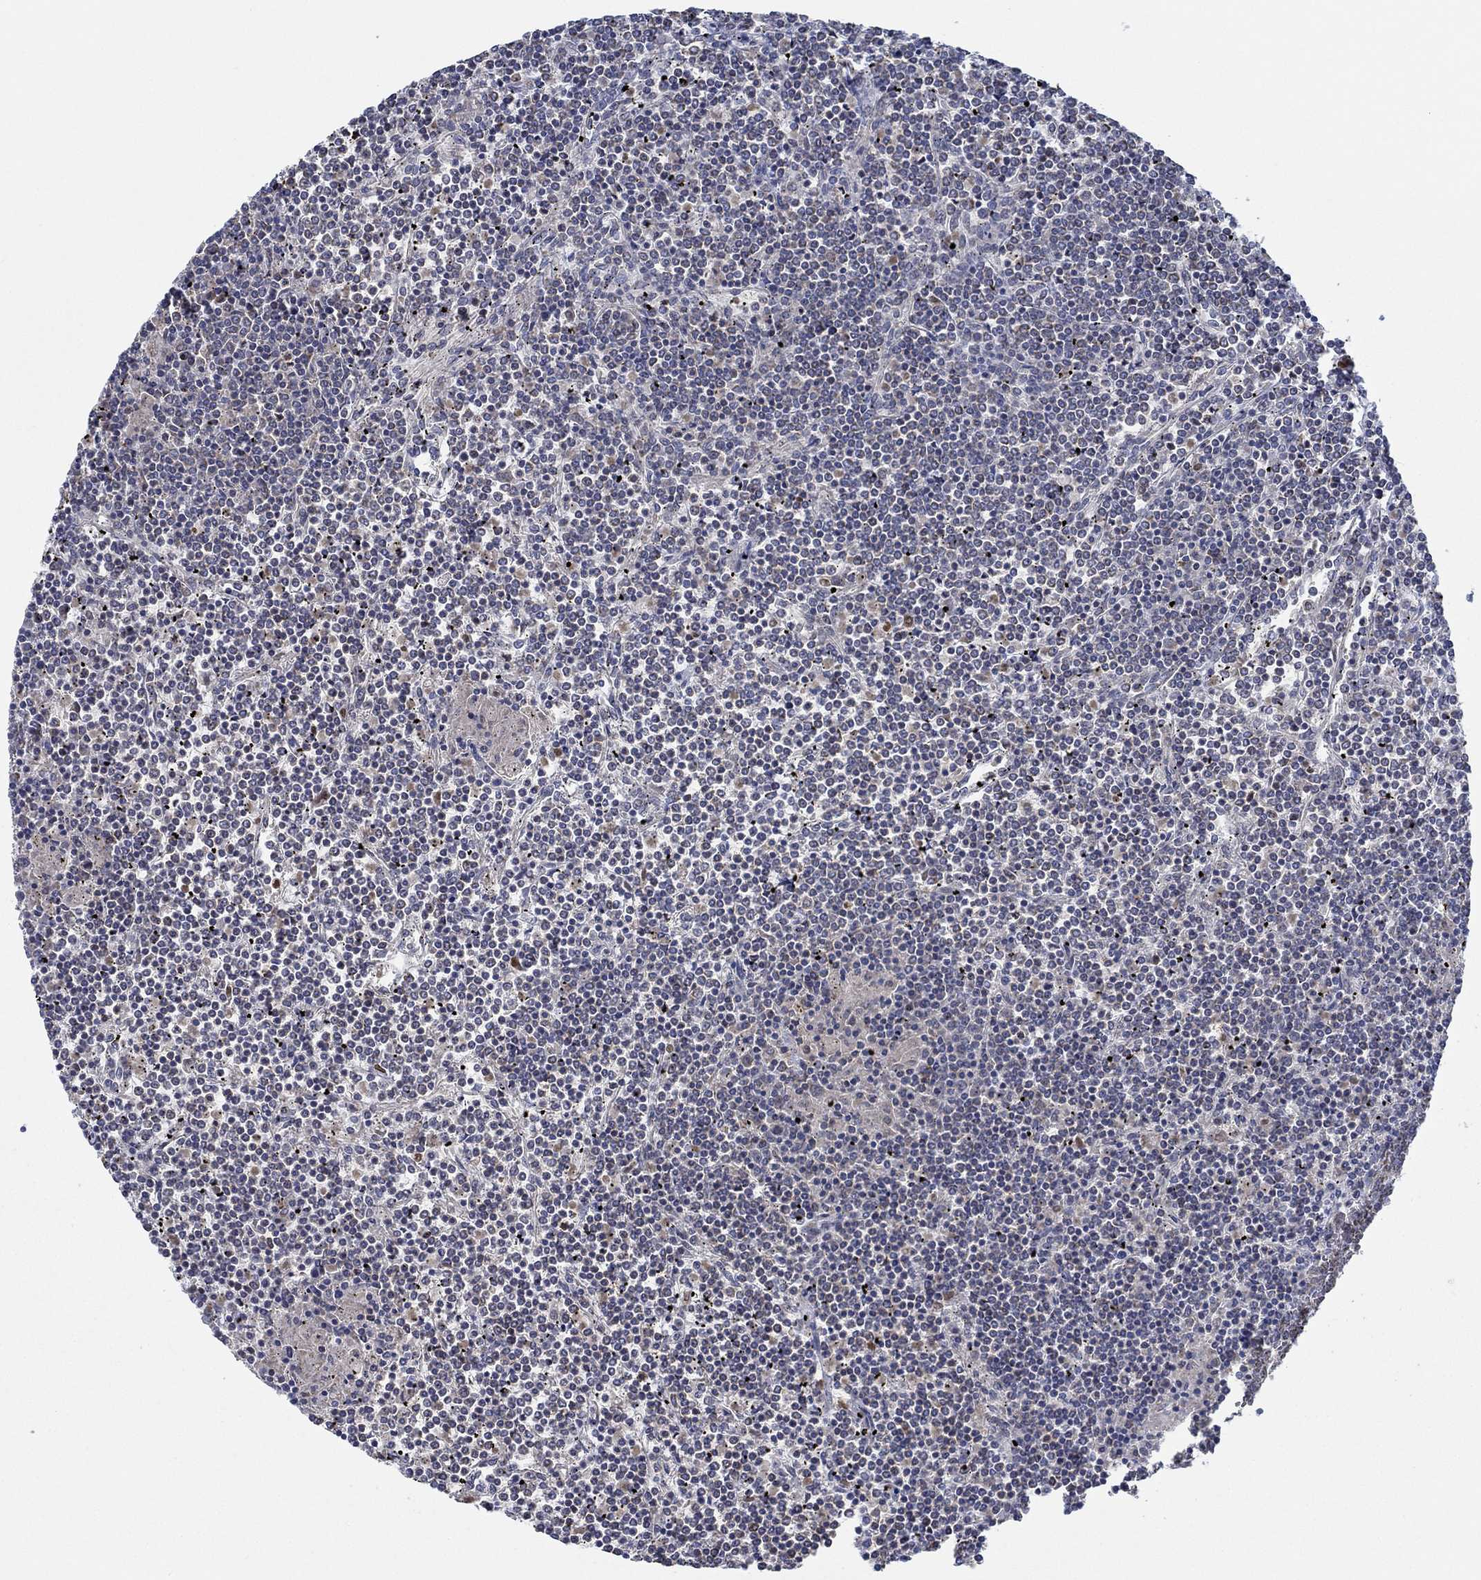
{"staining": {"intensity": "negative", "quantity": "none", "location": "none"}, "tissue": "lymphoma", "cell_type": "Tumor cells", "image_type": "cancer", "snomed": [{"axis": "morphology", "description": "Malignant lymphoma, non-Hodgkin's type, Low grade"}, {"axis": "topography", "description": "Spleen"}], "caption": "DAB (3,3'-diaminobenzidine) immunohistochemical staining of human low-grade malignant lymphoma, non-Hodgkin's type displays no significant staining in tumor cells.", "gene": "GLOD5", "patient": {"sex": "female", "age": 19}}